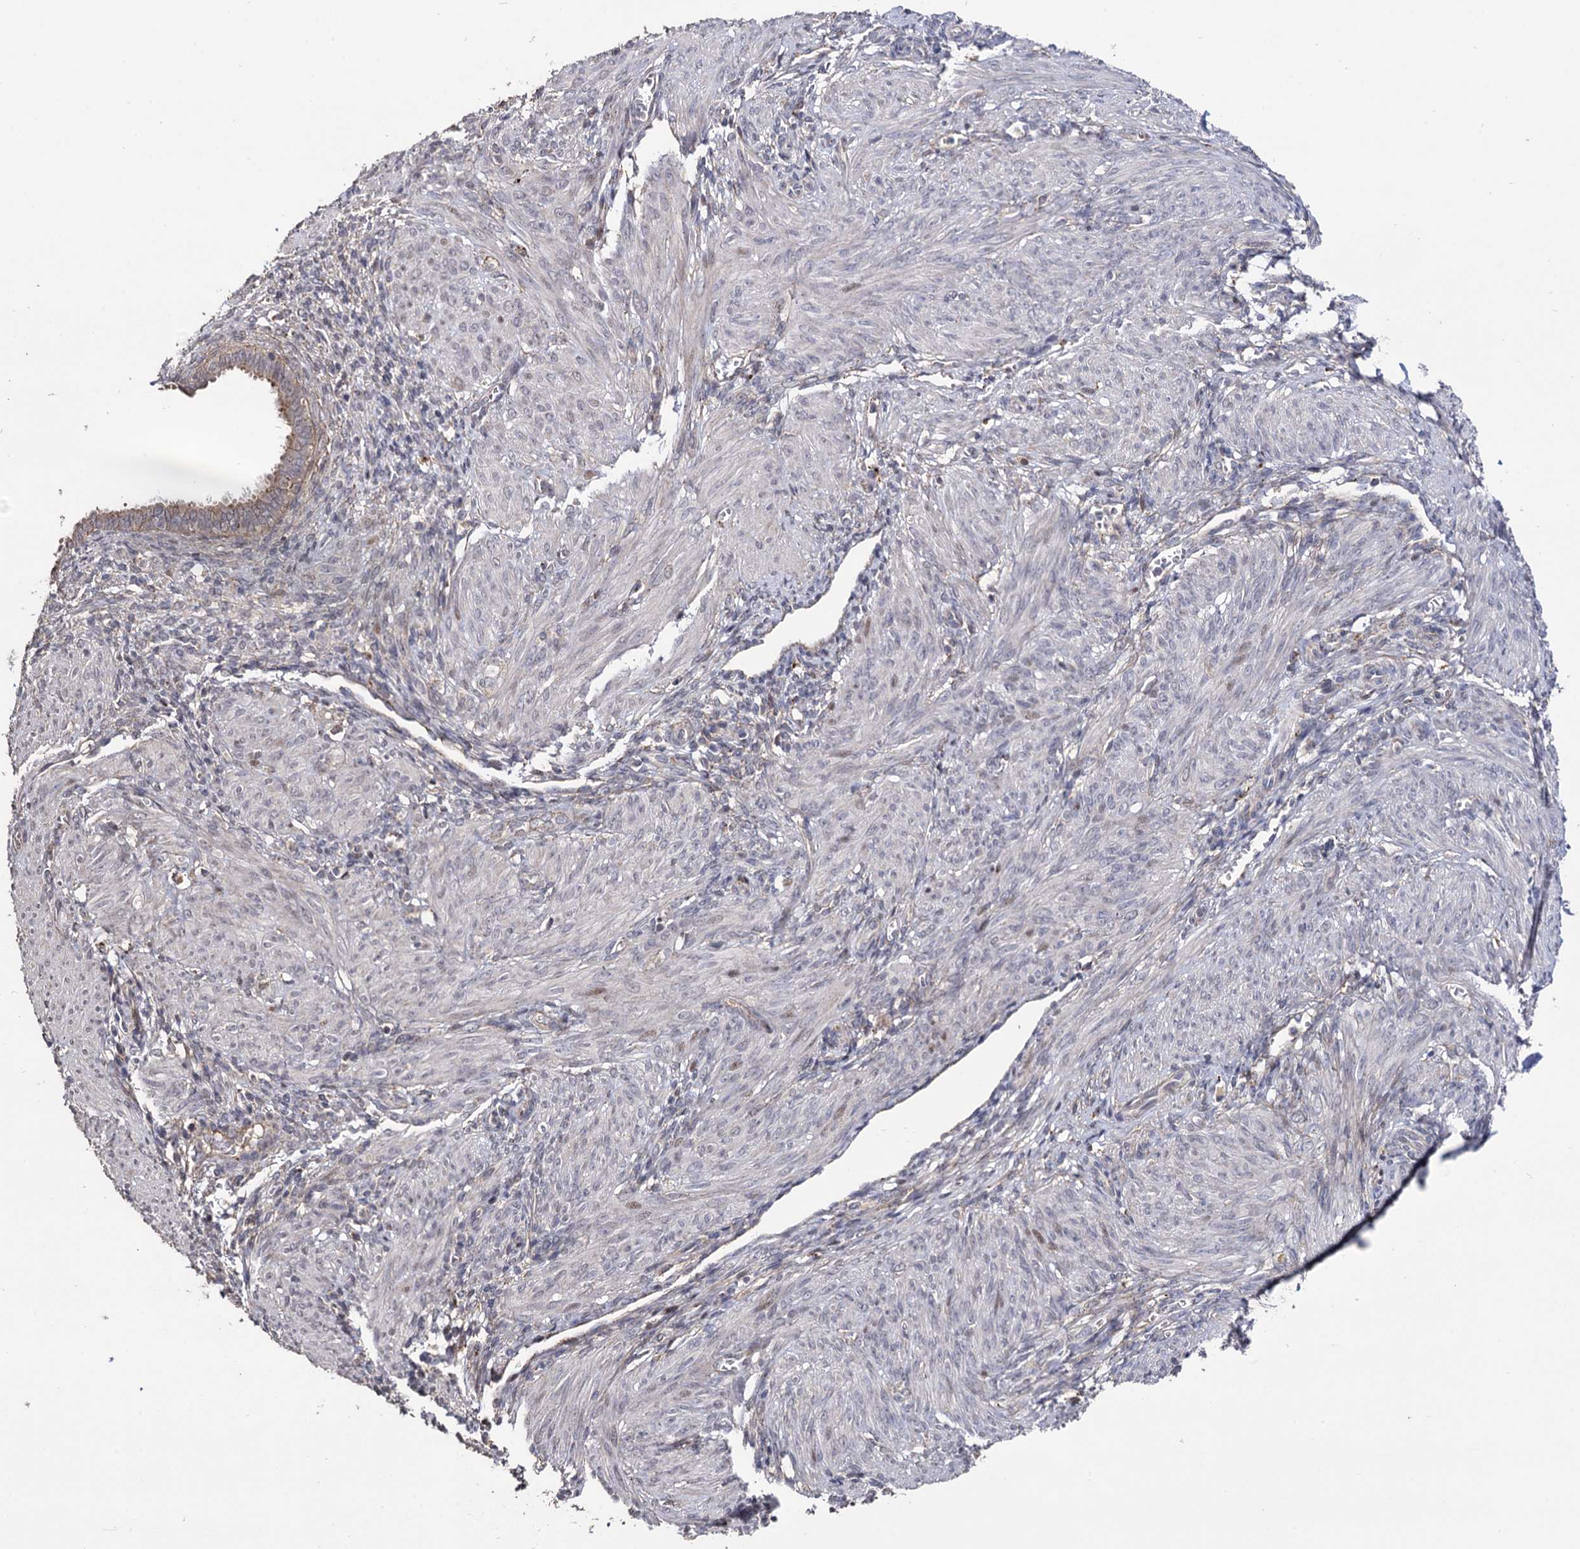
{"staining": {"intensity": "weak", "quantity": "<25%", "location": "cytoplasmic/membranous,nuclear"}, "tissue": "smooth muscle", "cell_type": "Smooth muscle cells", "image_type": "normal", "snomed": [{"axis": "morphology", "description": "Normal tissue, NOS"}, {"axis": "topography", "description": "Smooth muscle"}], "caption": "Immunohistochemistry of normal human smooth muscle demonstrates no positivity in smooth muscle cells.", "gene": "MICAL2", "patient": {"sex": "female", "age": 39}}